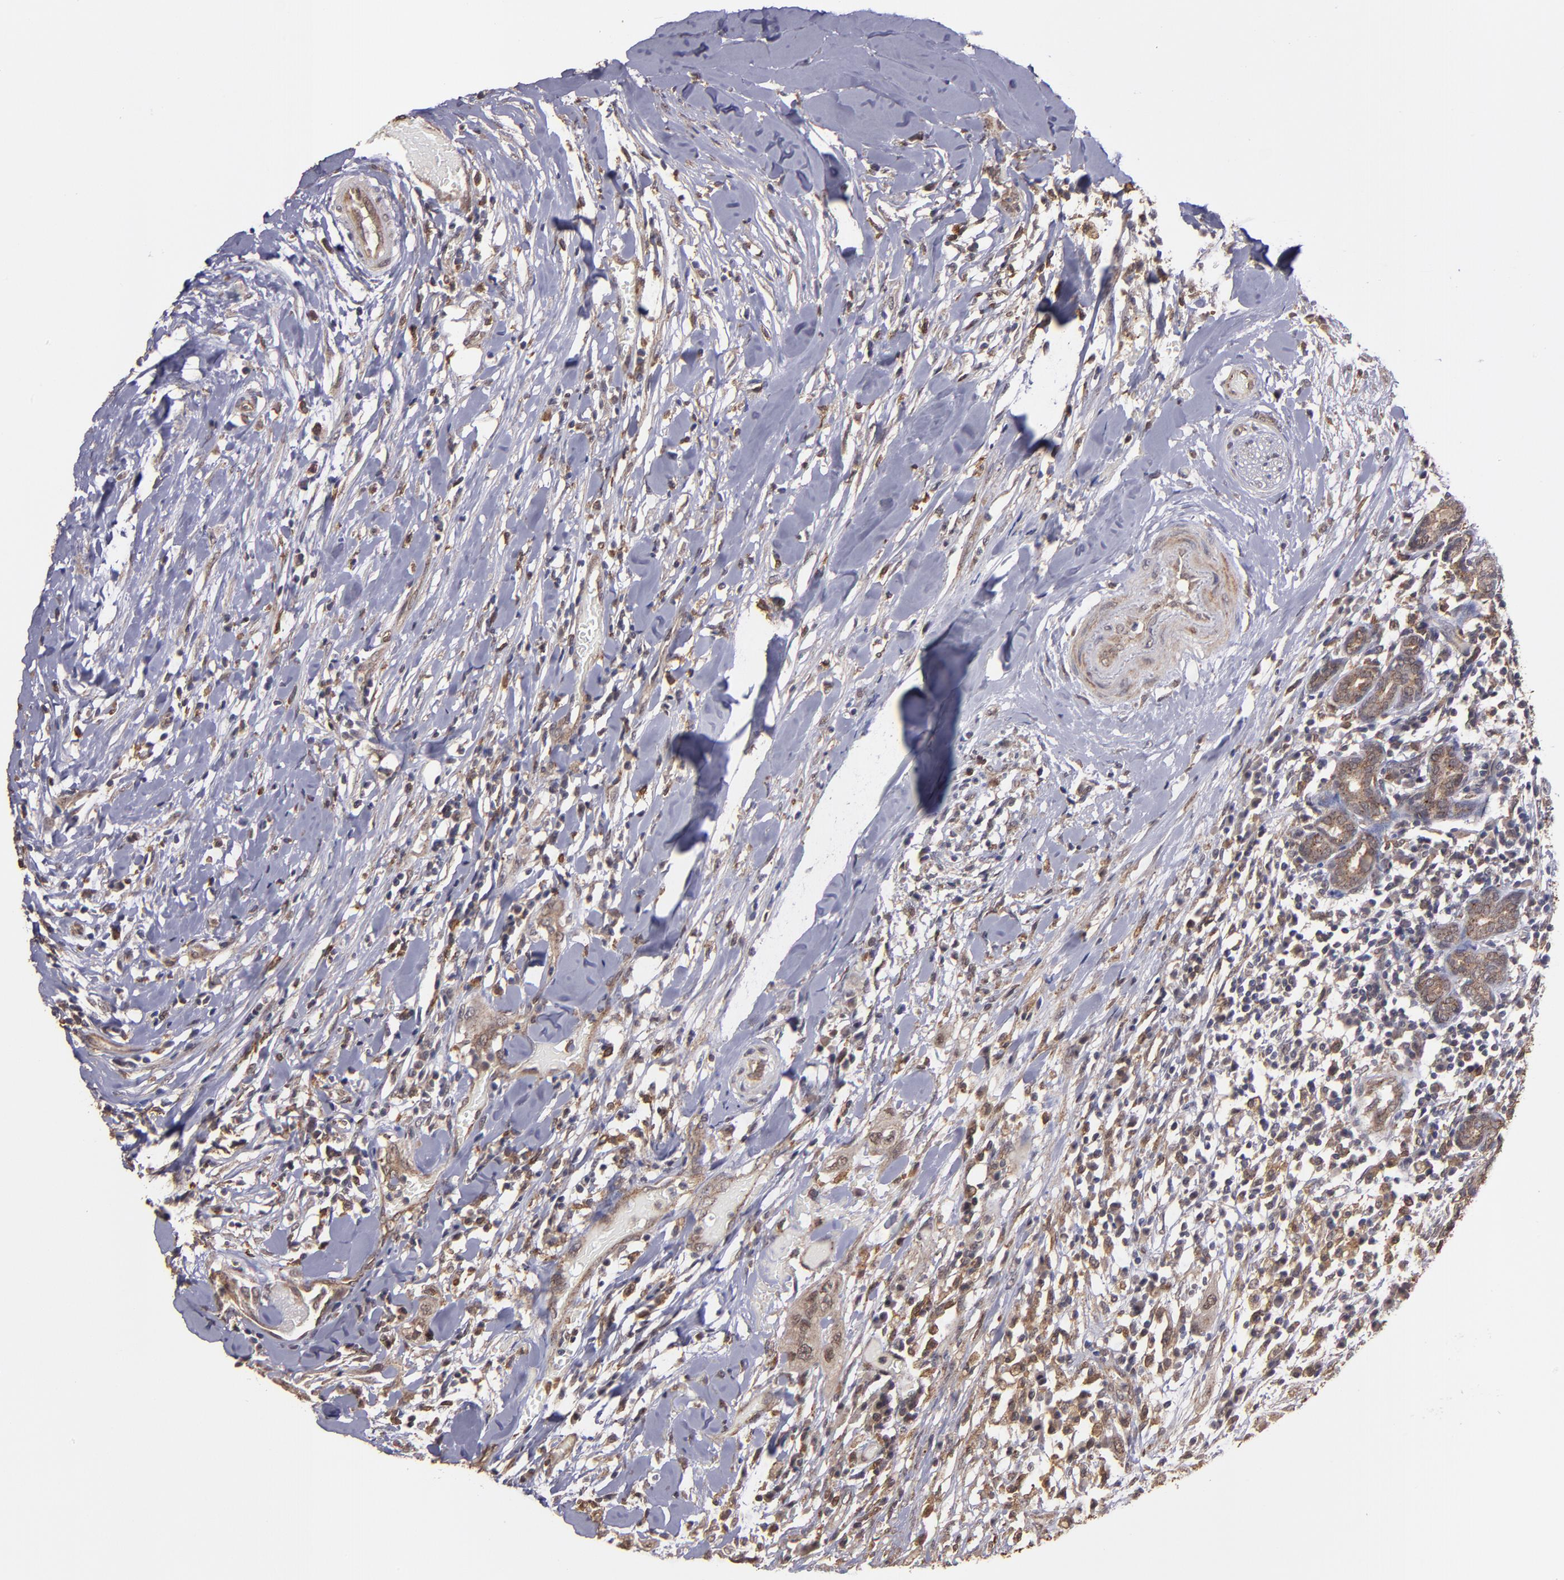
{"staining": {"intensity": "moderate", "quantity": ">75%", "location": "cytoplasmic/membranous,nuclear"}, "tissue": "head and neck cancer", "cell_type": "Tumor cells", "image_type": "cancer", "snomed": [{"axis": "morphology", "description": "Neoplasm, malignant, NOS"}, {"axis": "topography", "description": "Salivary gland"}, {"axis": "topography", "description": "Head-Neck"}], "caption": "Brown immunohistochemical staining in head and neck cancer demonstrates moderate cytoplasmic/membranous and nuclear staining in approximately >75% of tumor cells. The staining was performed using DAB (3,3'-diaminobenzidine) to visualize the protein expression in brown, while the nuclei were stained in blue with hematoxylin (Magnification: 20x).", "gene": "SIPA1L1", "patient": {"sex": "male", "age": 43}}